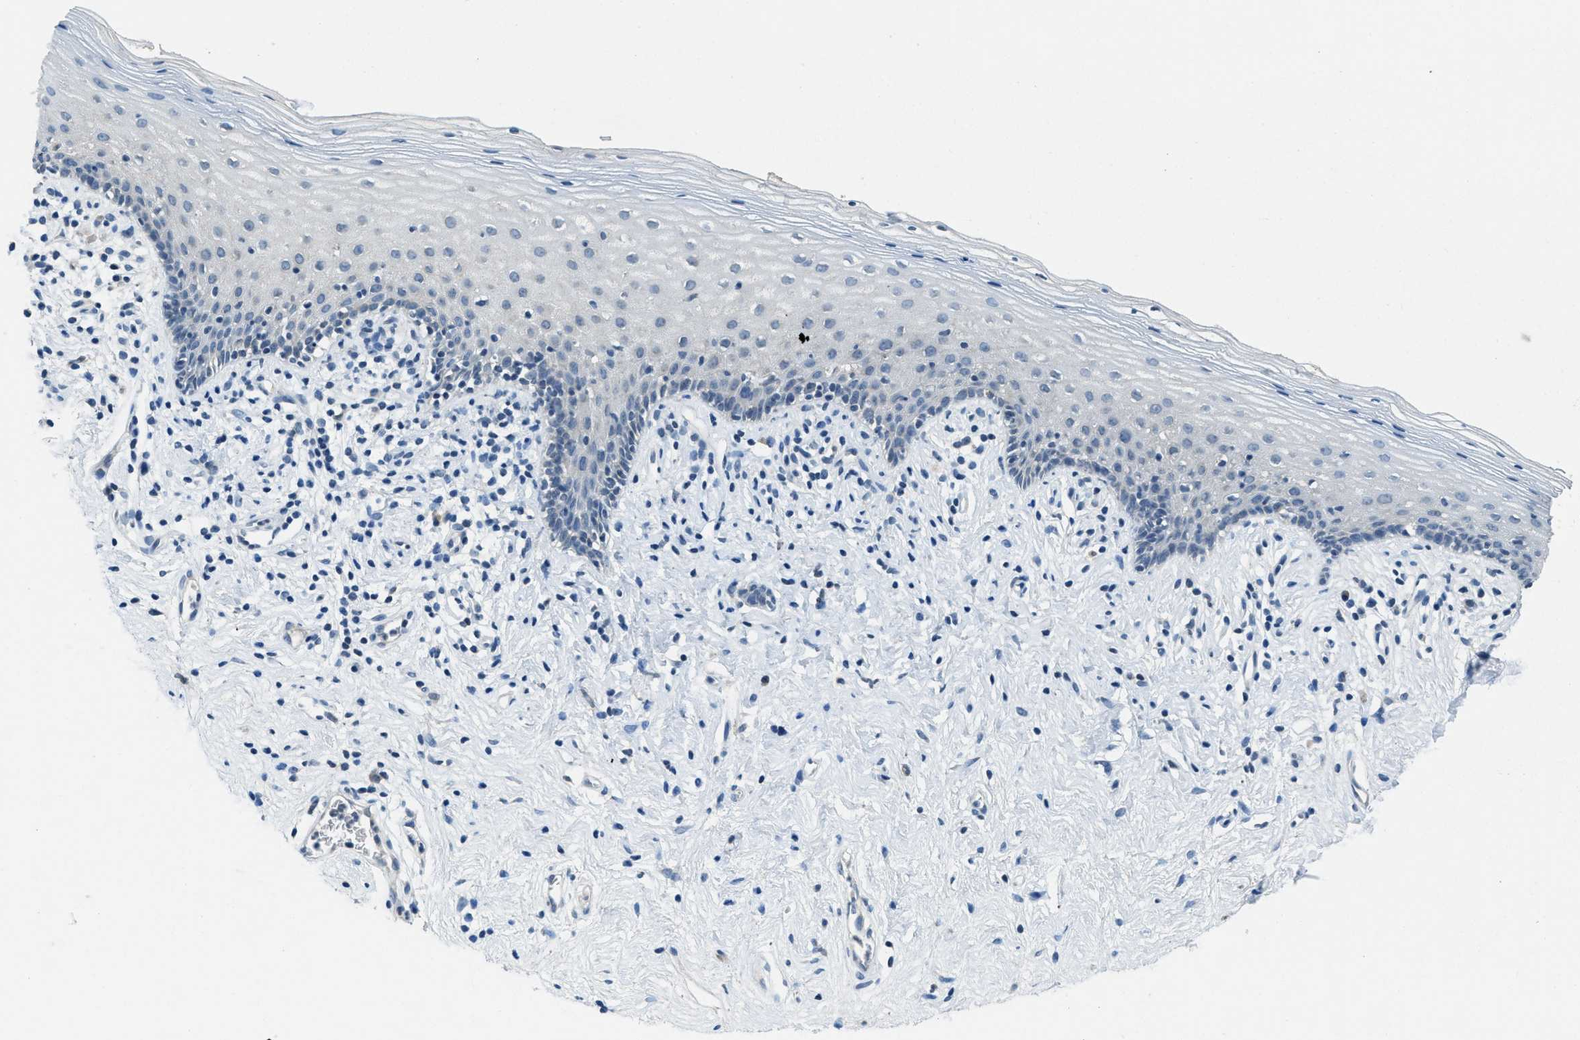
{"staining": {"intensity": "negative", "quantity": "none", "location": "none"}, "tissue": "vagina", "cell_type": "Squamous epithelial cells", "image_type": "normal", "snomed": [{"axis": "morphology", "description": "Normal tissue, NOS"}, {"axis": "topography", "description": "Vagina"}], "caption": "A high-resolution photomicrograph shows immunohistochemistry (IHC) staining of benign vagina, which demonstrates no significant staining in squamous epithelial cells.", "gene": "BCAP31", "patient": {"sex": "female", "age": 44}}